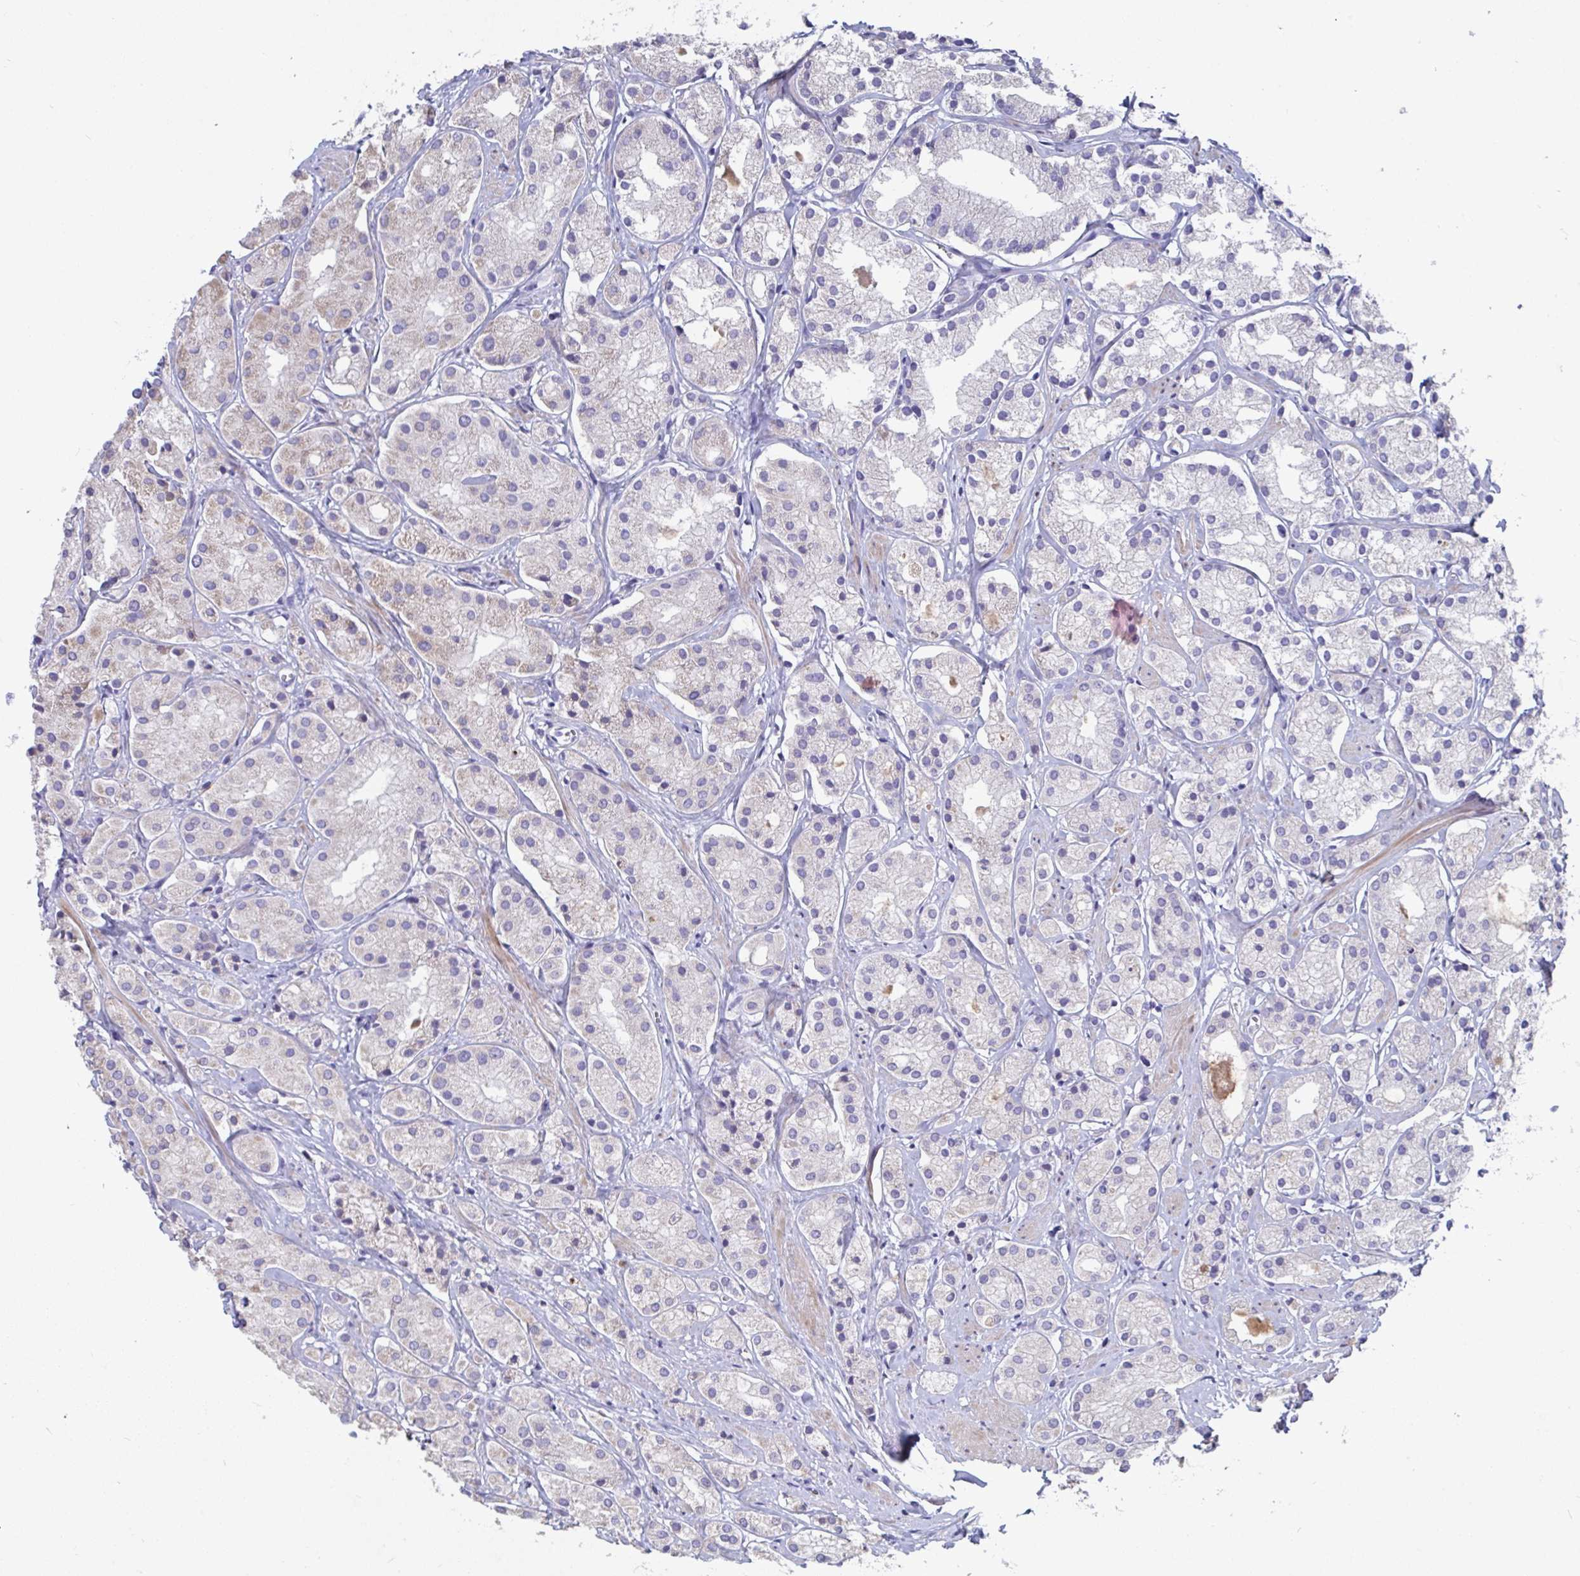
{"staining": {"intensity": "weak", "quantity": "25%-75%", "location": "cytoplasmic/membranous"}, "tissue": "prostate cancer", "cell_type": "Tumor cells", "image_type": "cancer", "snomed": [{"axis": "morphology", "description": "Adenocarcinoma, Low grade"}, {"axis": "topography", "description": "Prostate"}], "caption": "Prostate cancer stained with a brown dye reveals weak cytoplasmic/membranous positive positivity in about 25%-75% of tumor cells.", "gene": "ZNF561", "patient": {"sex": "male", "age": 69}}